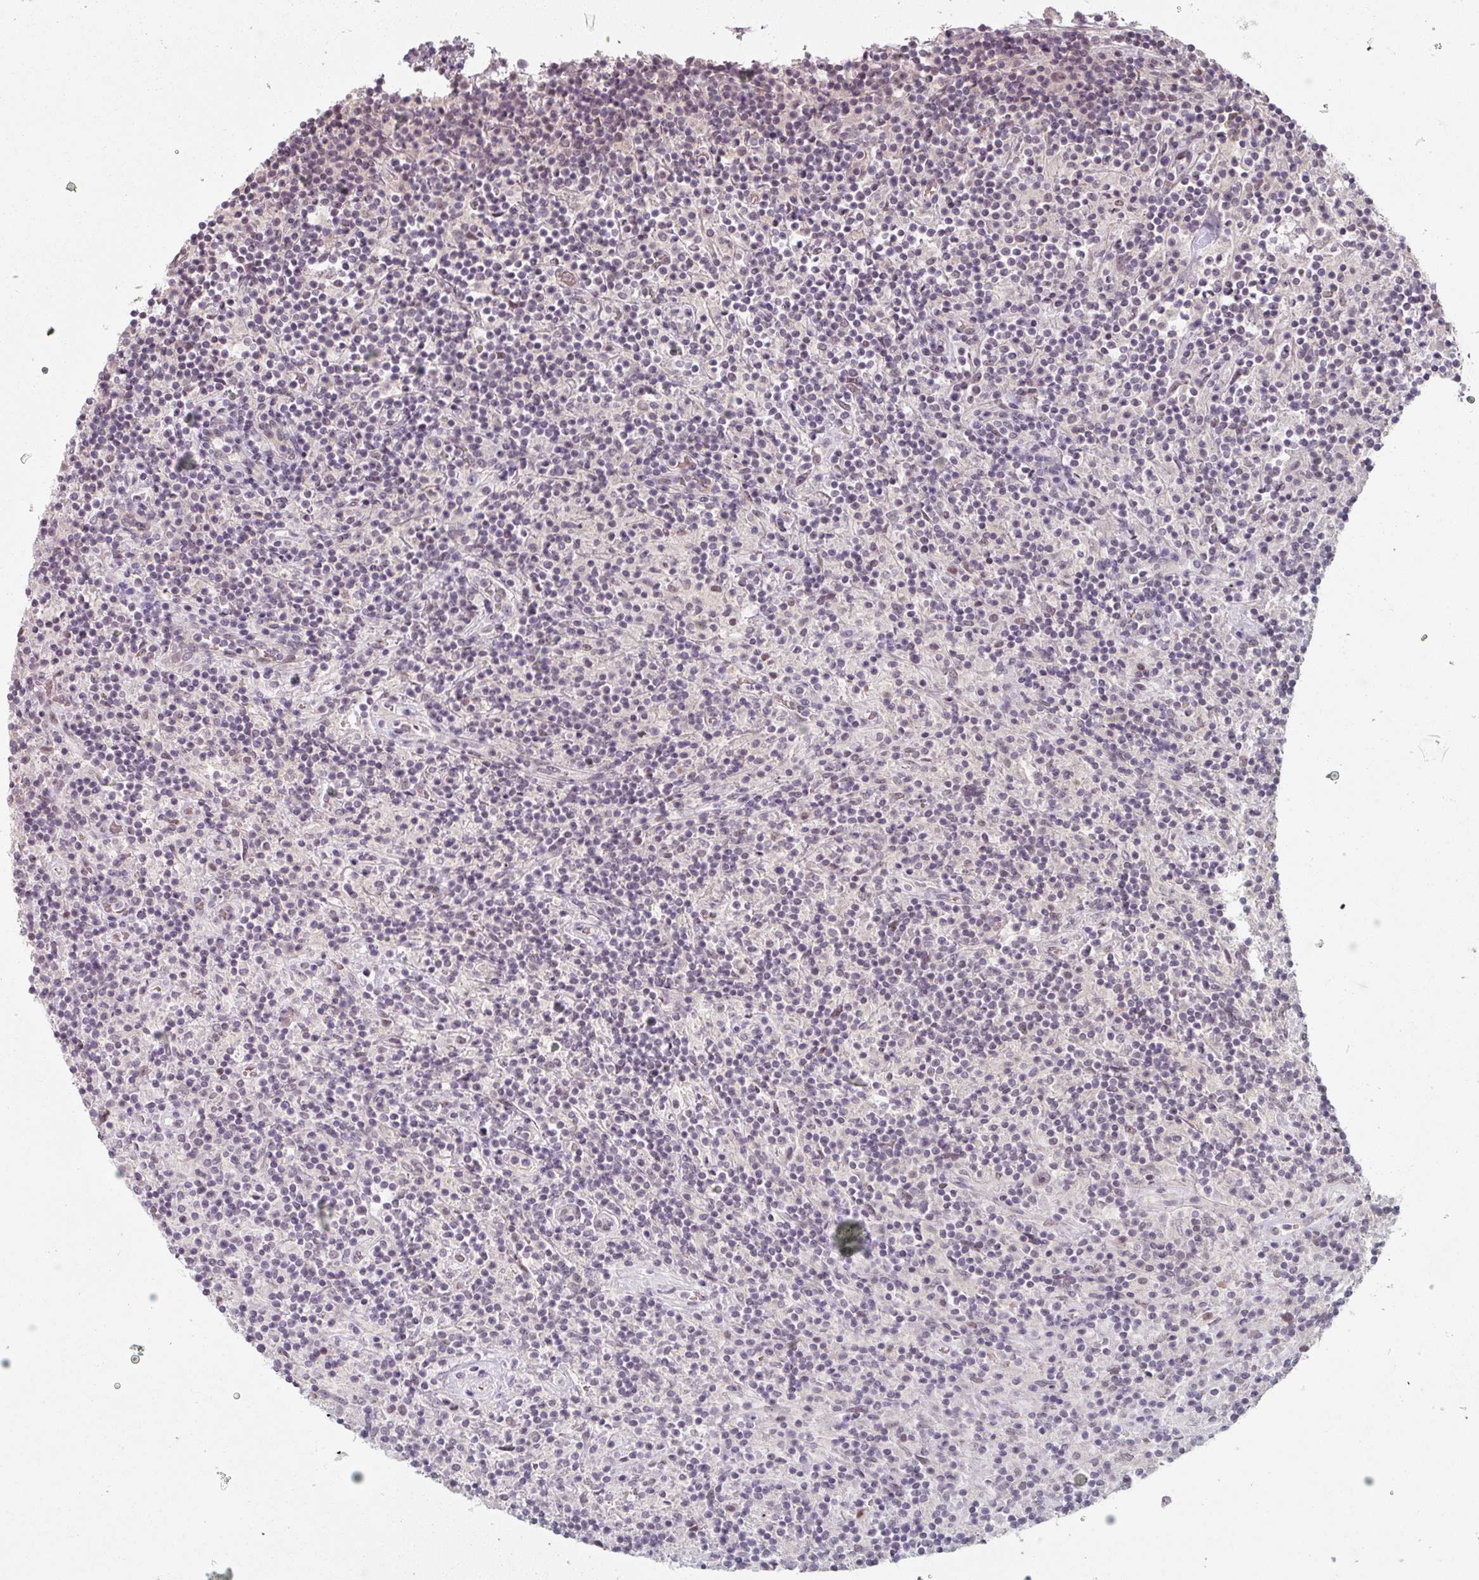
{"staining": {"intensity": "negative", "quantity": "none", "location": "none"}, "tissue": "lymphoma", "cell_type": "Tumor cells", "image_type": "cancer", "snomed": [{"axis": "morphology", "description": "Hodgkin's disease, NOS"}, {"axis": "topography", "description": "Lymph node"}], "caption": "Immunohistochemical staining of lymphoma displays no significant expression in tumor cells.", "gene": "ZFTRAF1", "patient": {"sex": "male", "age": 70}}